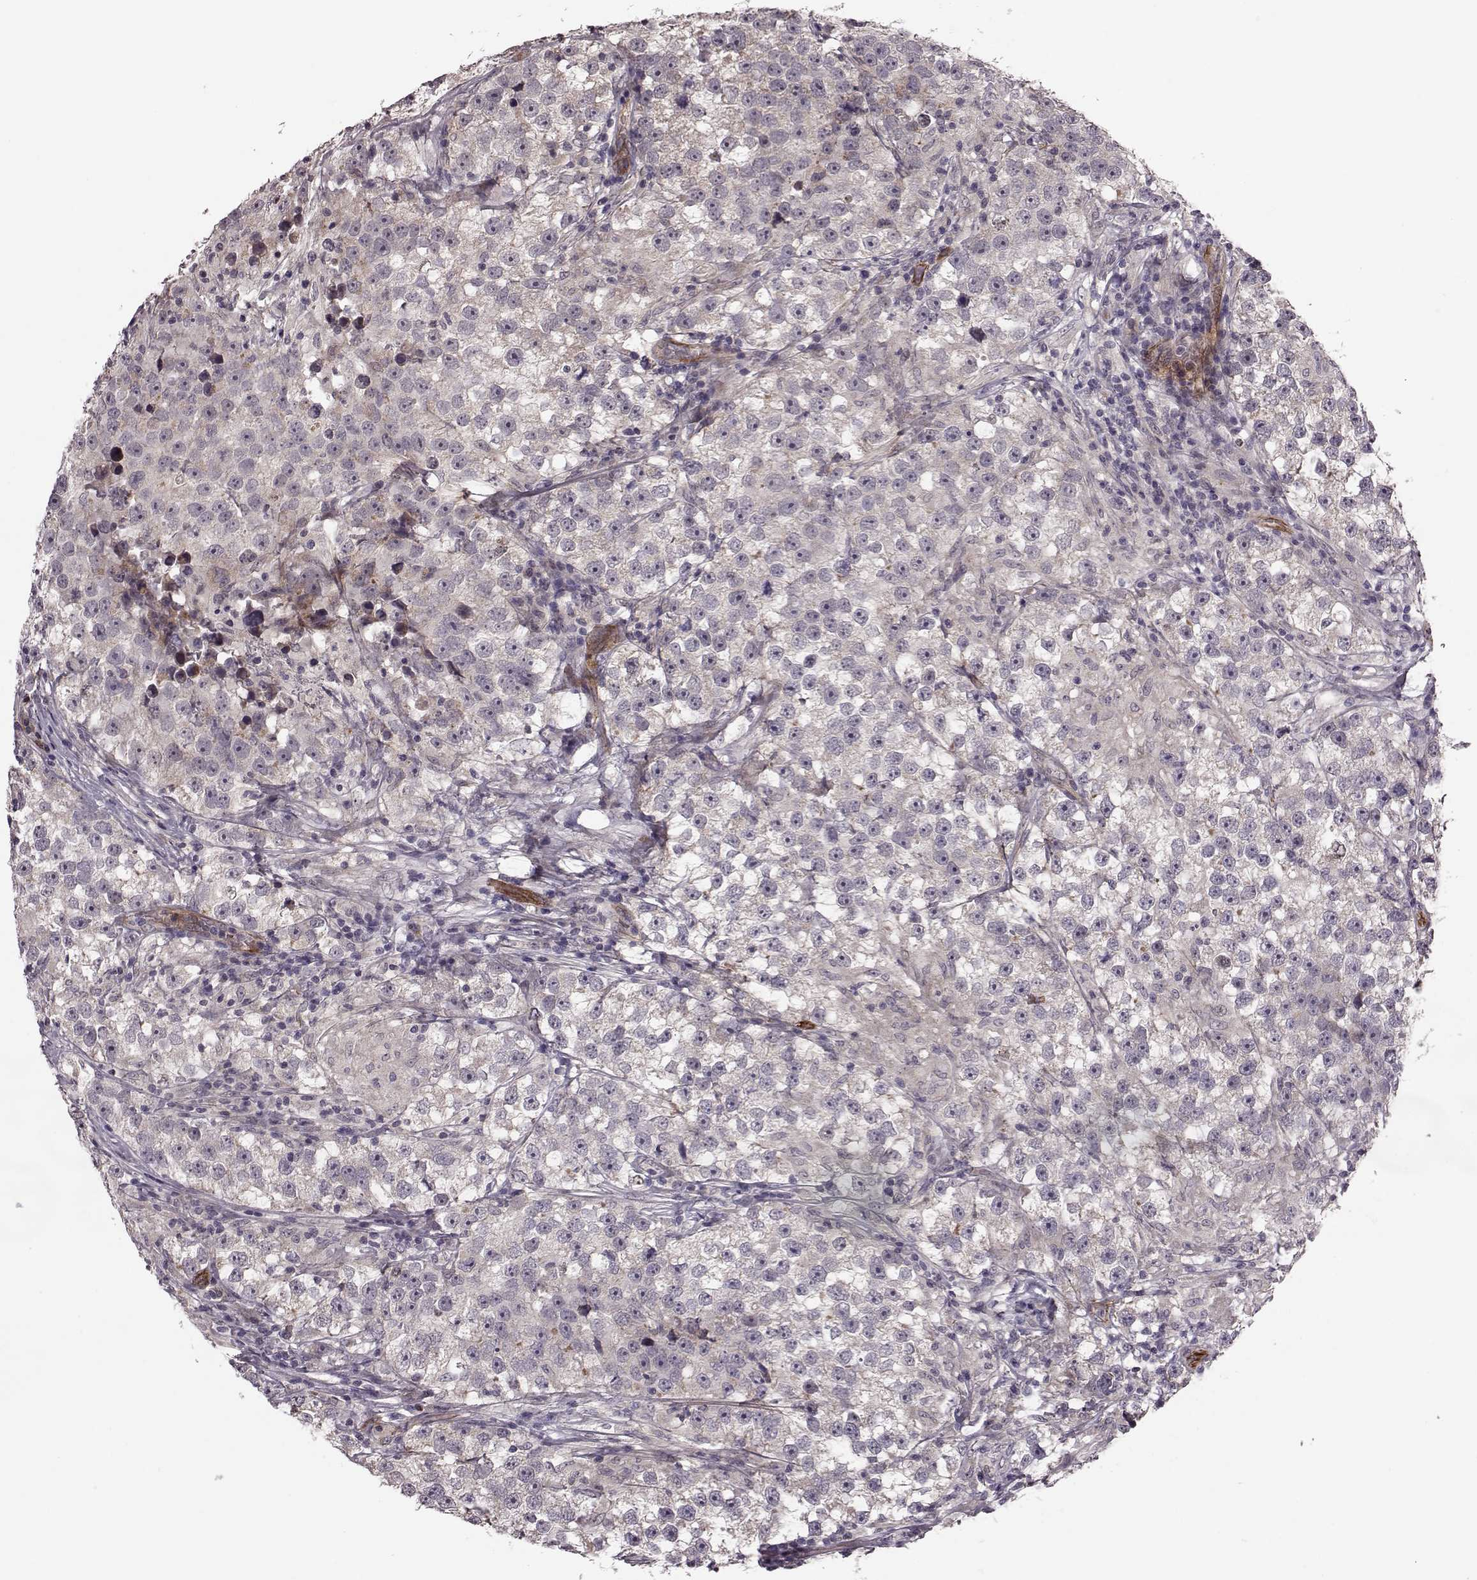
{"staining": {"intensity": "negative", "quantity": "none", "location": "none"}, "tissue": "testis cancer", "cell_type": "Tumor cells", "image_type": "cancer", "snomed": [{"axis": "morphology", "description": "Seminoma, NOS"}, {"axis": "topography", "description": "Testis"}], "caption": "This is an immunohistochemistry (IHC) histopathology image of testis seminoma. There is no staining in tumor cells.", "gene": "SYNPO", "patient": {"sex": "male", "age": 46}}